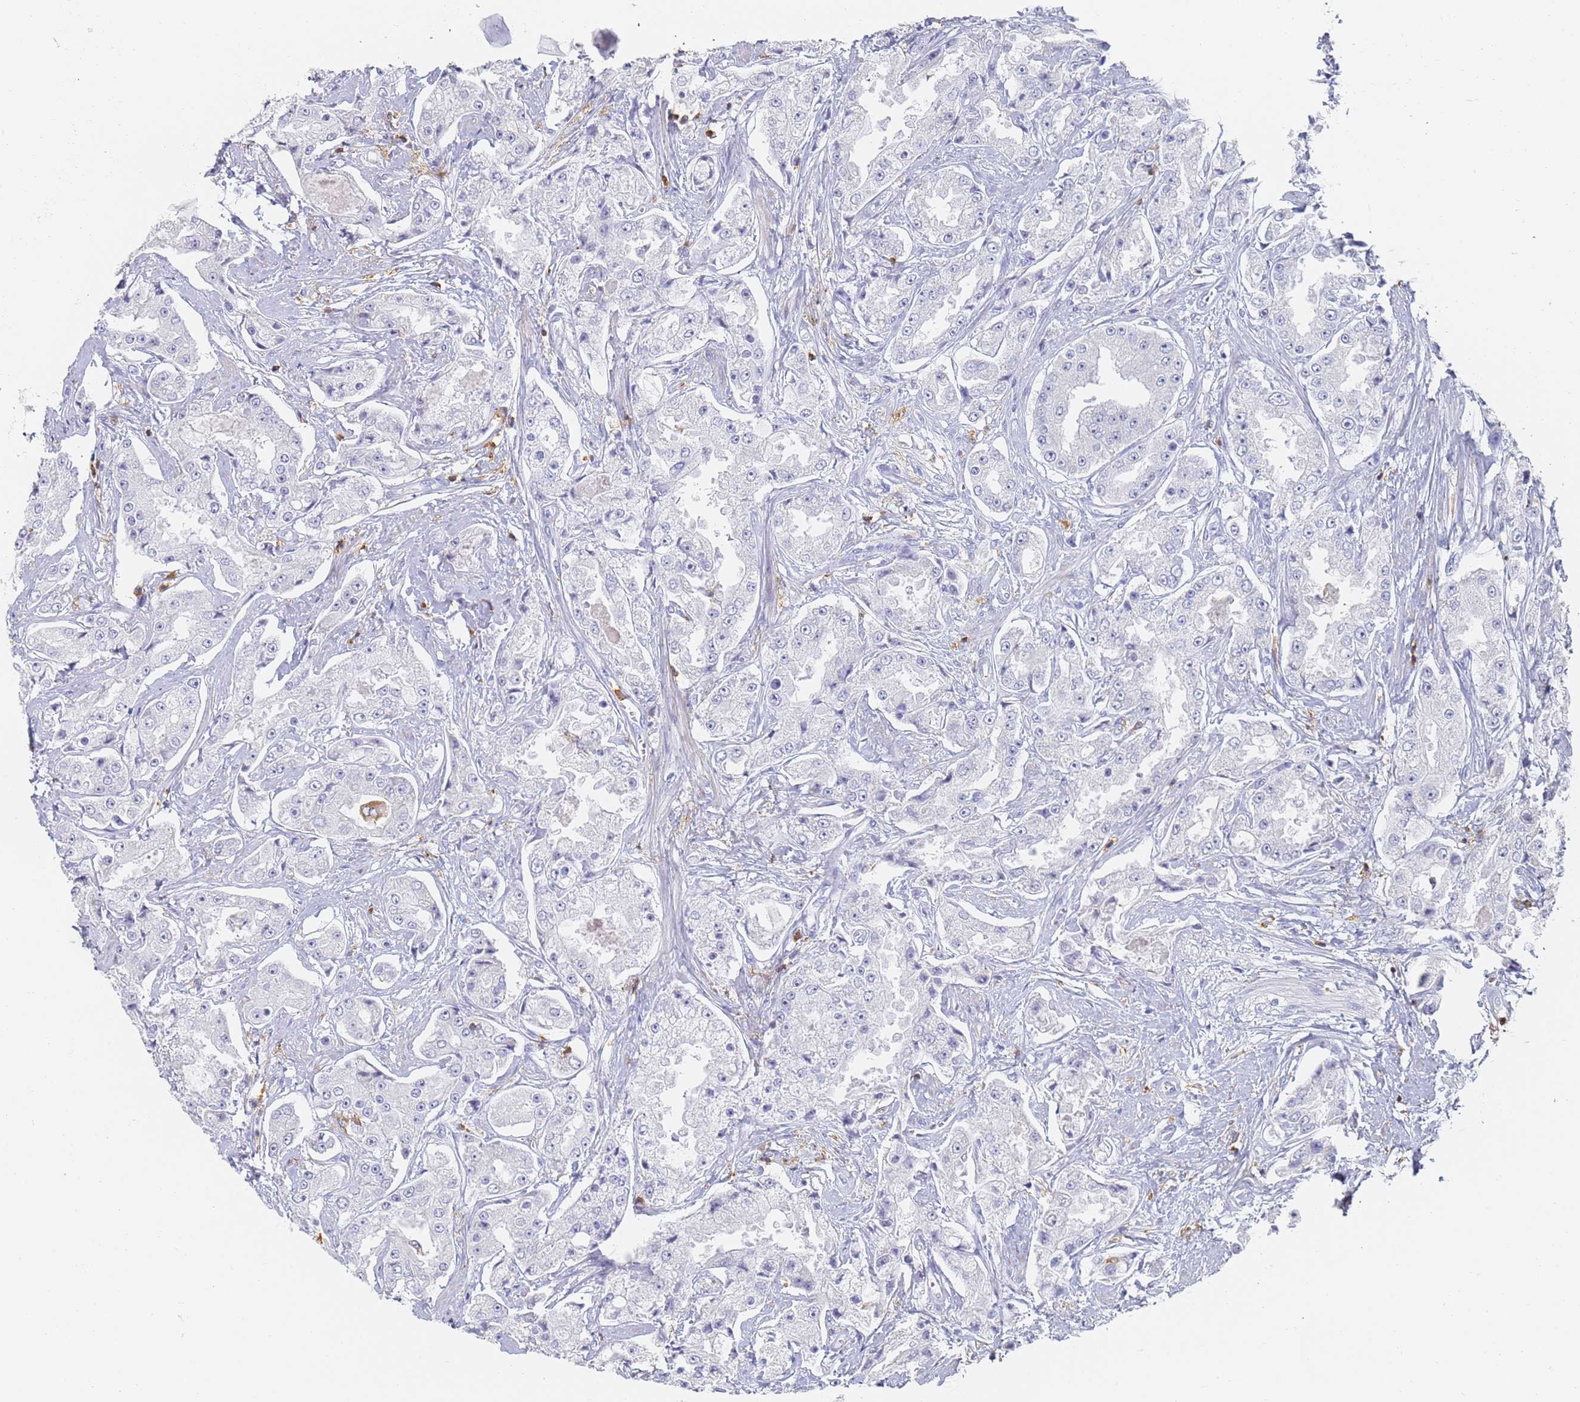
{"staining": {"intensity": "negative", "quantity": "none", "location": "none"}, "tissue": "prostate cancer", "cell_type": "Tumor cells", "image_type": "cancer", "snomed": [{"axis": "morphology", "description": "Adenocarcinoma, High grade"}, {"axis": "topography", "description": "Prostate"}], "caption": "Tumor cells are negative for protein expression in human prostate cancer (adenocarcinoma (high-grade)).", "gene": "BIN2", "patient": {"sex": "male", "age": 73}}